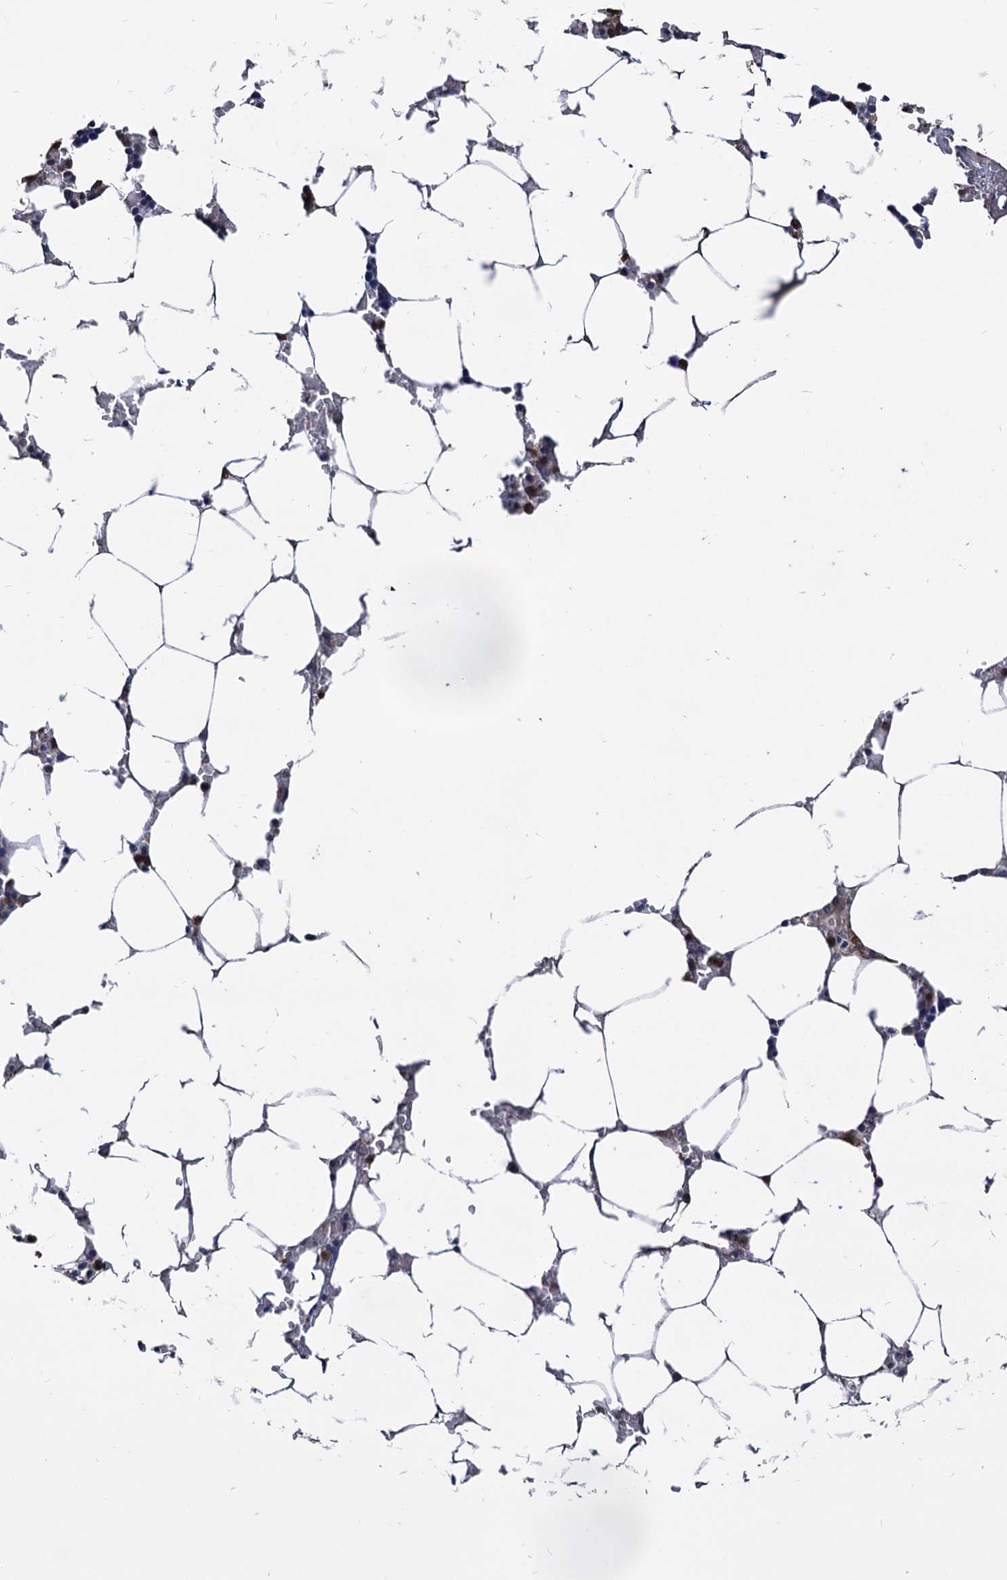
{"staining": {"intensity": "weak", "quantity": "<25%", "location": "cytoplasmic/membranous"}, "tissue": "bone marrow", "cell_type": "Hematopoietic cells", "image_type": "normal", "snomed": [{"axis": "morphology", "description": "Normal tissue, NOS"}, {"axis": "topography", "description": "Bone marrow"}], "caption": "Immunohistochemistry of unremarkable human bone marrow demonstrates no staining in hematopoietic cells.", "gene": "CPPED1", "patient": {"sex": "male", "age": 70}}